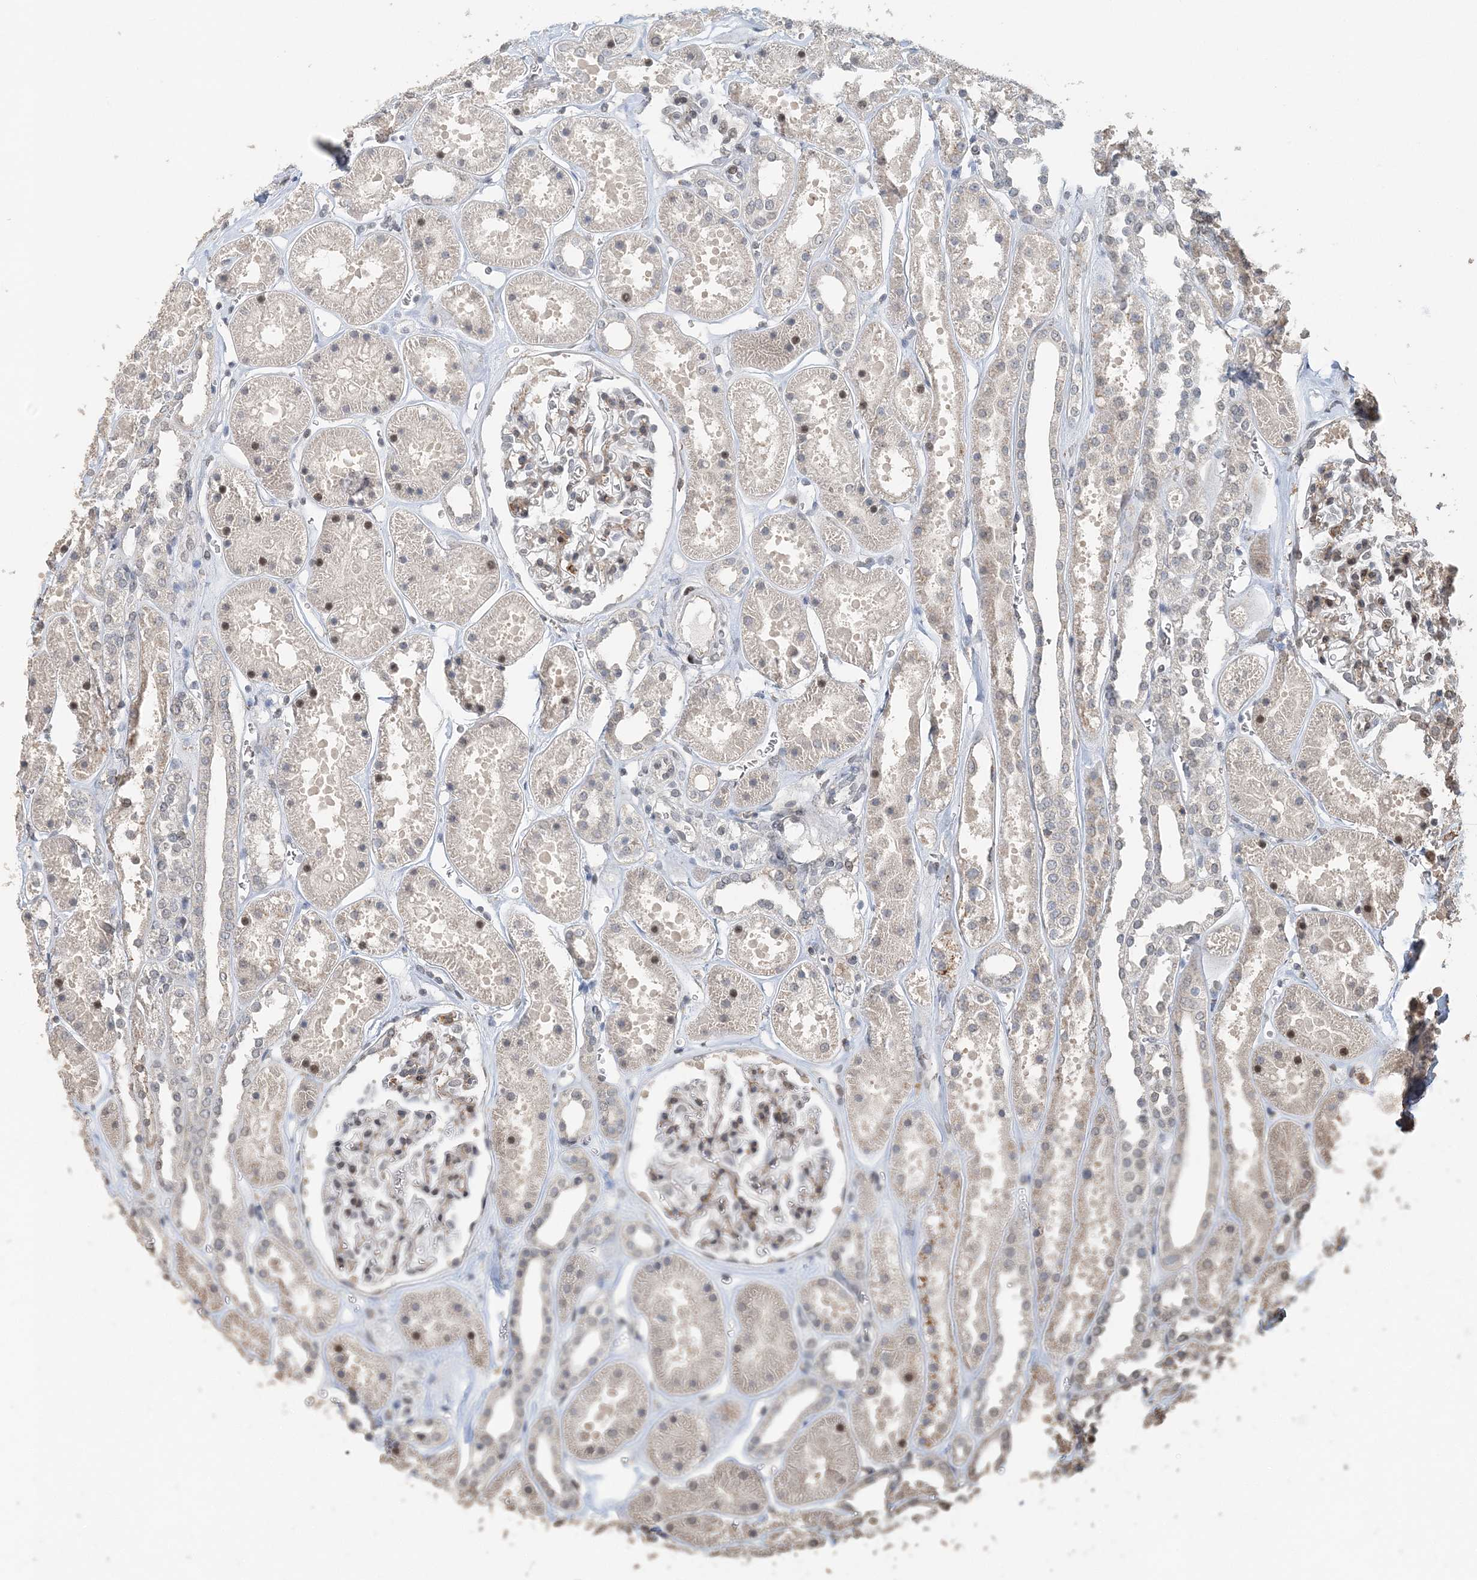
{"staining": {"intensity": "weak", "quantity": "25%-75%", "location": "nuclear"}, "tissue": "kidney", "cell_type": "Cells in glomeruli", "image_type": "normal", "snomed": [{"axis": "morphology", "description": "Normal tissue, NOS"}, {"axis": "topography", "description": "Kidney"}], "caption": "Protein expression analysis of unremarkable human kidney reveals weak nuclear positivity in approximately 25%-75% of cells in glomeruli. (DAB IHC, brown staining for protein, blue staining for nuclei).", "gene": "FAM110A", "patient": {"sex": "female", "age": 41}}